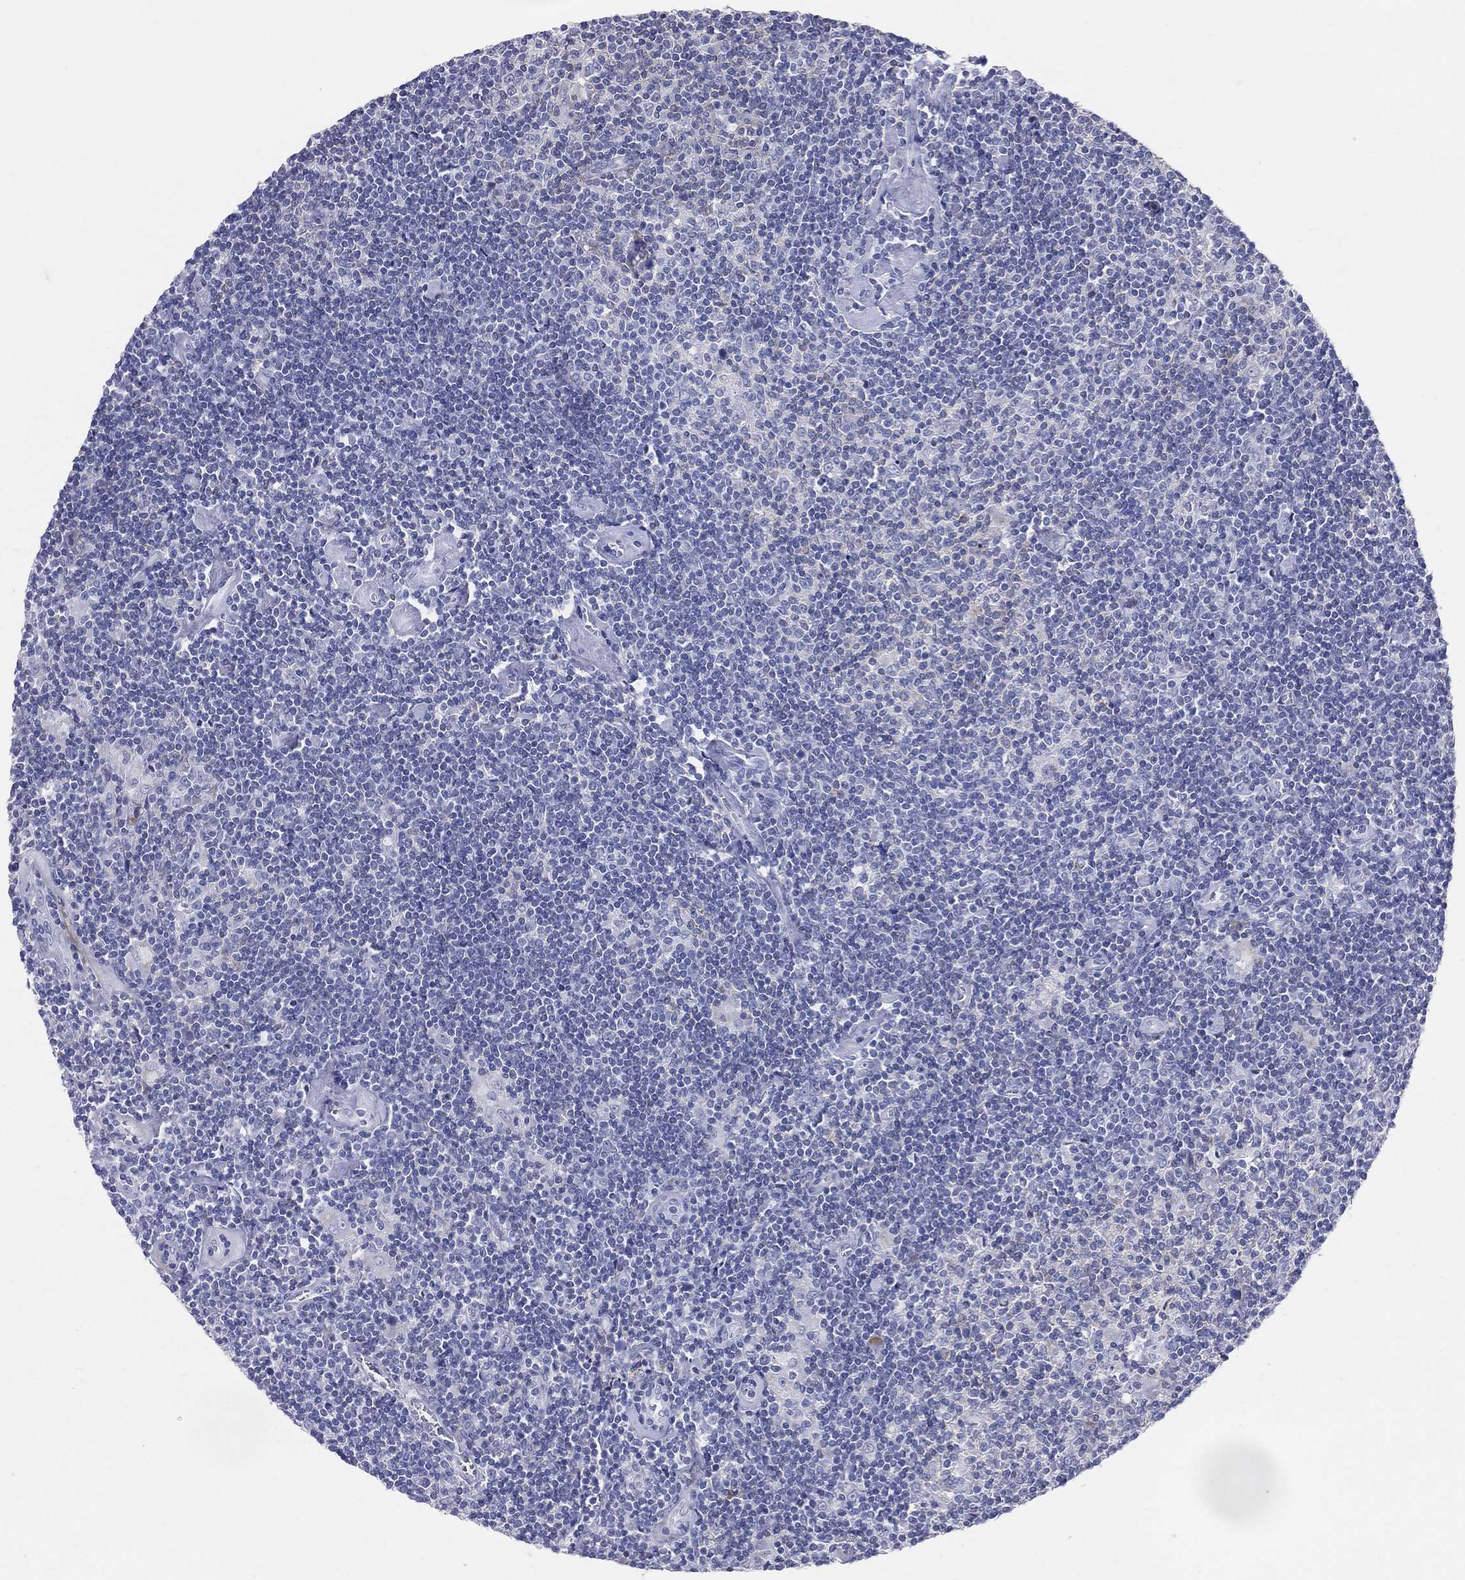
{"staining": {"intensity": "negative", "quantity": "none", "location": "none"}, "tissue": "lymphoma", "cell_type": "Tumor cells", "image_type": "cancer", "snomed": [{"axis": "morphology", "description": "Hodgkin's disease, NOS"}, {"axis": "topography", "description": "Lymph node"}], "caption": "Histopathology image shows no protein staining in tumor cells of Hodgkin's disease tissue.", "gene": "LAT", "patient": {"sex": "male", "age": 40}}